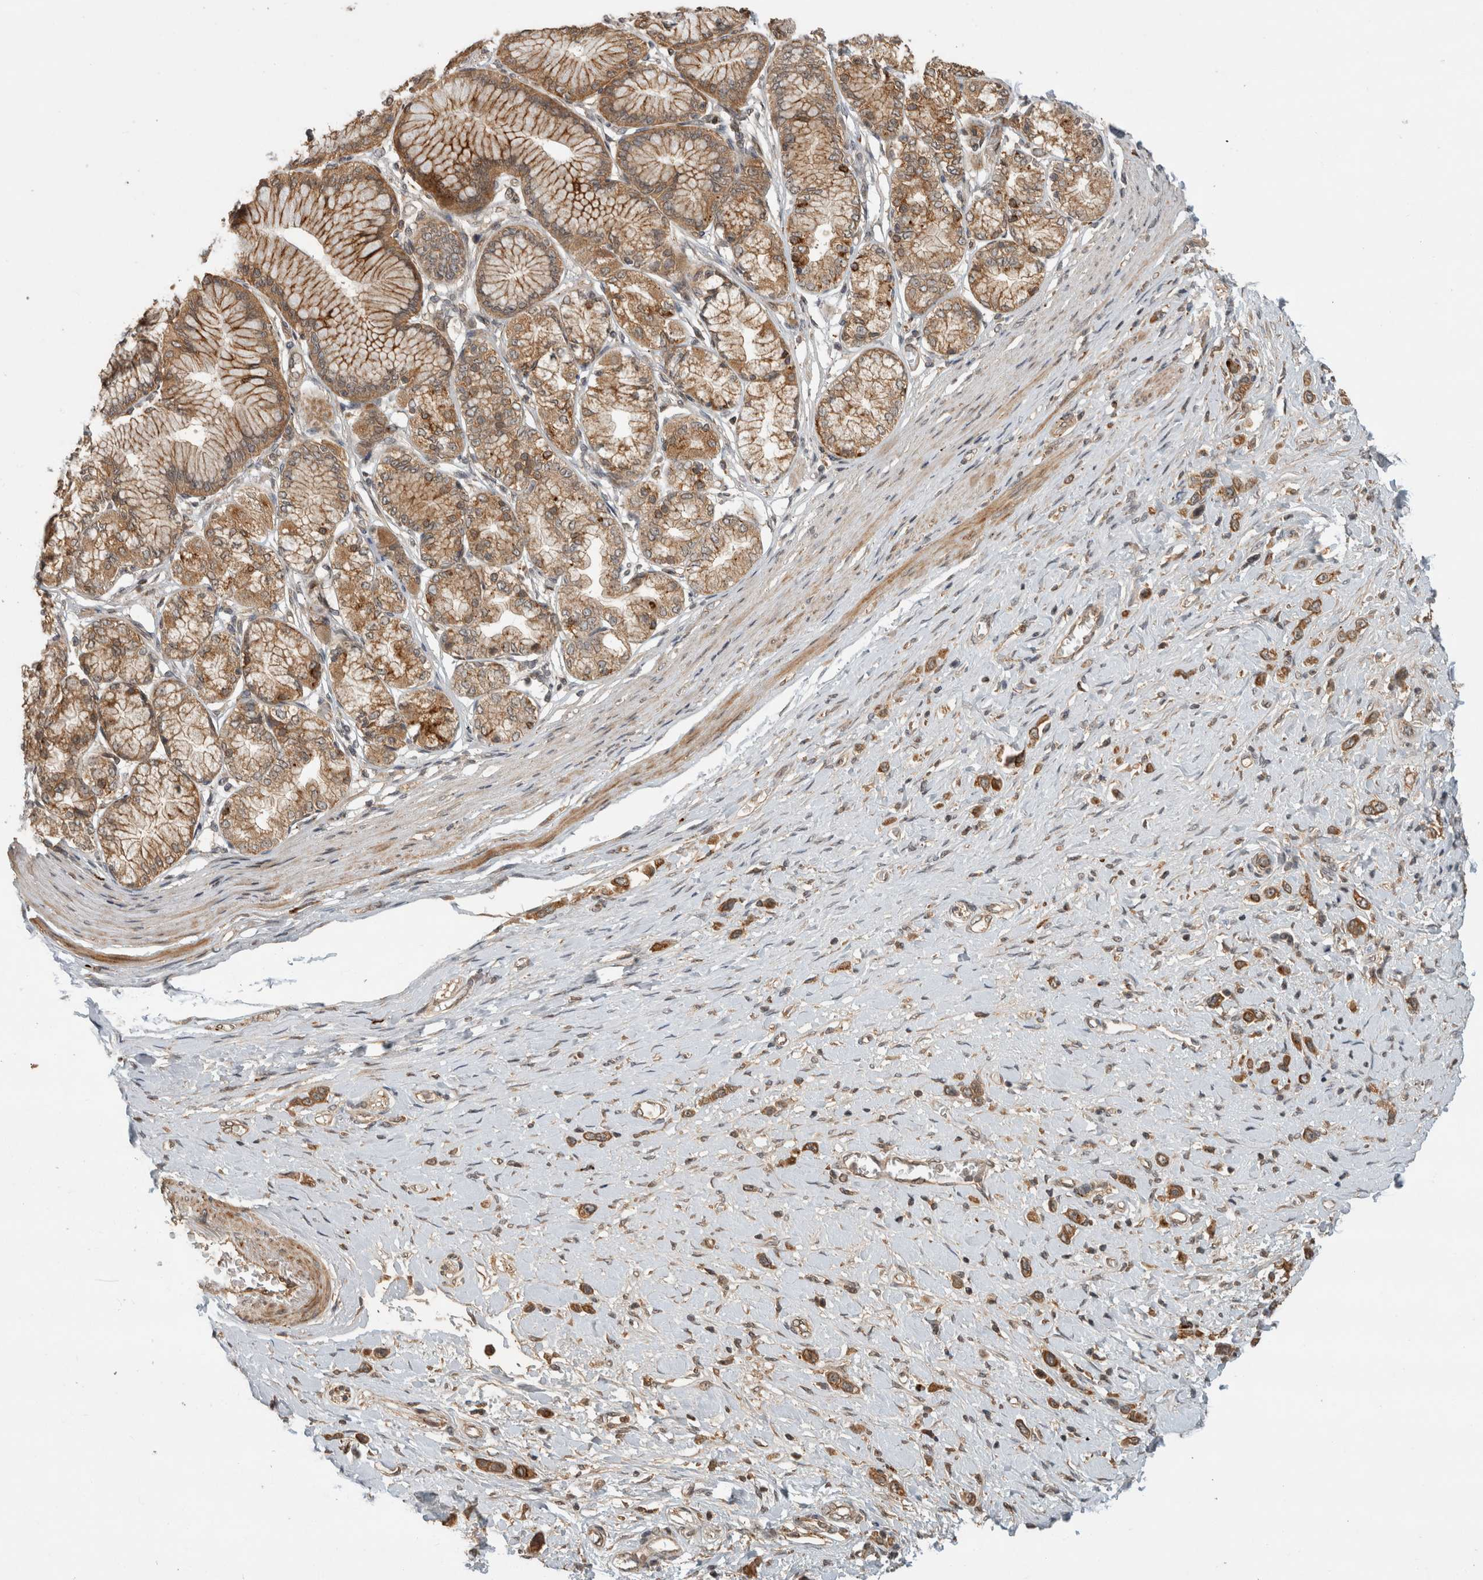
{"staining": {"intensity": "strong", "quantity": ">75%", "location": "cytoplasmic/membranous"}, "tissue": "stomach cancer", "cell_type": "Tumor cells", "image_type": "cancer", "snomed": [{"axis": "morphology", "description": "Adenocarcinoma, NOS"}, {"axis": "topography", "description": "Stomach"}], "caption": "This is an image of immunohistochemistry (IHC) staining of stomach adenocarcinoma, which shows strong staining in the cytoplasmic/membranous of tumor cells.", "gene": "PITPNC1", "patient": {"sex": "female", "age": 65}}